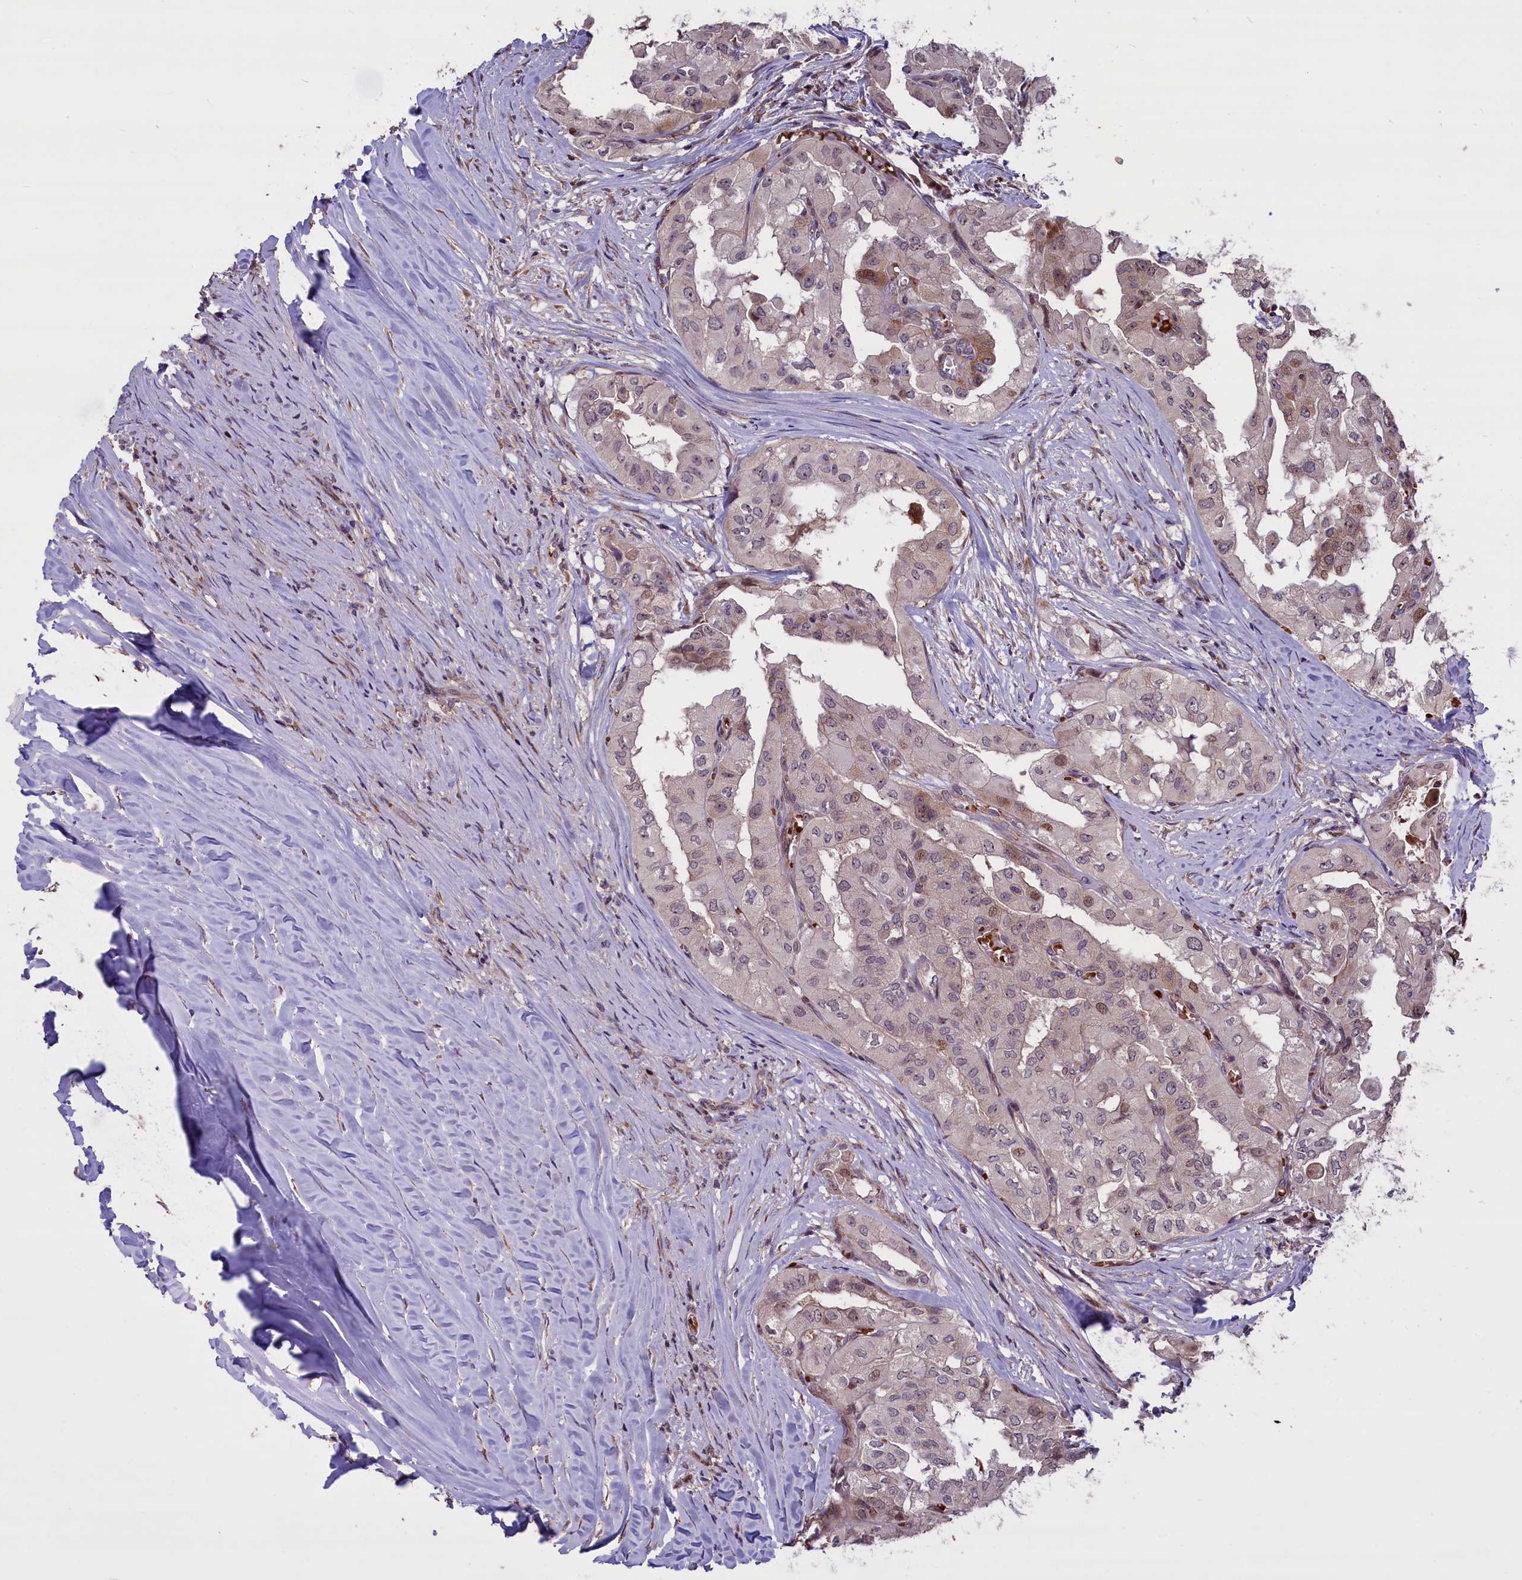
{"staining": {"intensity": "moderate", "quantity": "<25%", "location": "nuclear"}, "tissue": "thyroid cancer", "cell_type": "Tumor cells", "image_type": "cancer", "snomed": [{"axis": "morphology", "description": "Papillary adenocarcinoma, NOS"}, {"axis": "topography", "description": "Thyroid gland"}], "caption": "A low amount of moderate nuclear positivity is identified in approximately <25% of tumor cells in thyroid papillary adenocarcinoma tissue. Using DAB (brown) and hematoxylin (blue) stains, captured at high magnification using brightfield microscopy.", "gene": "SHFL", "patient": {"sex": "female", "age": 59}}